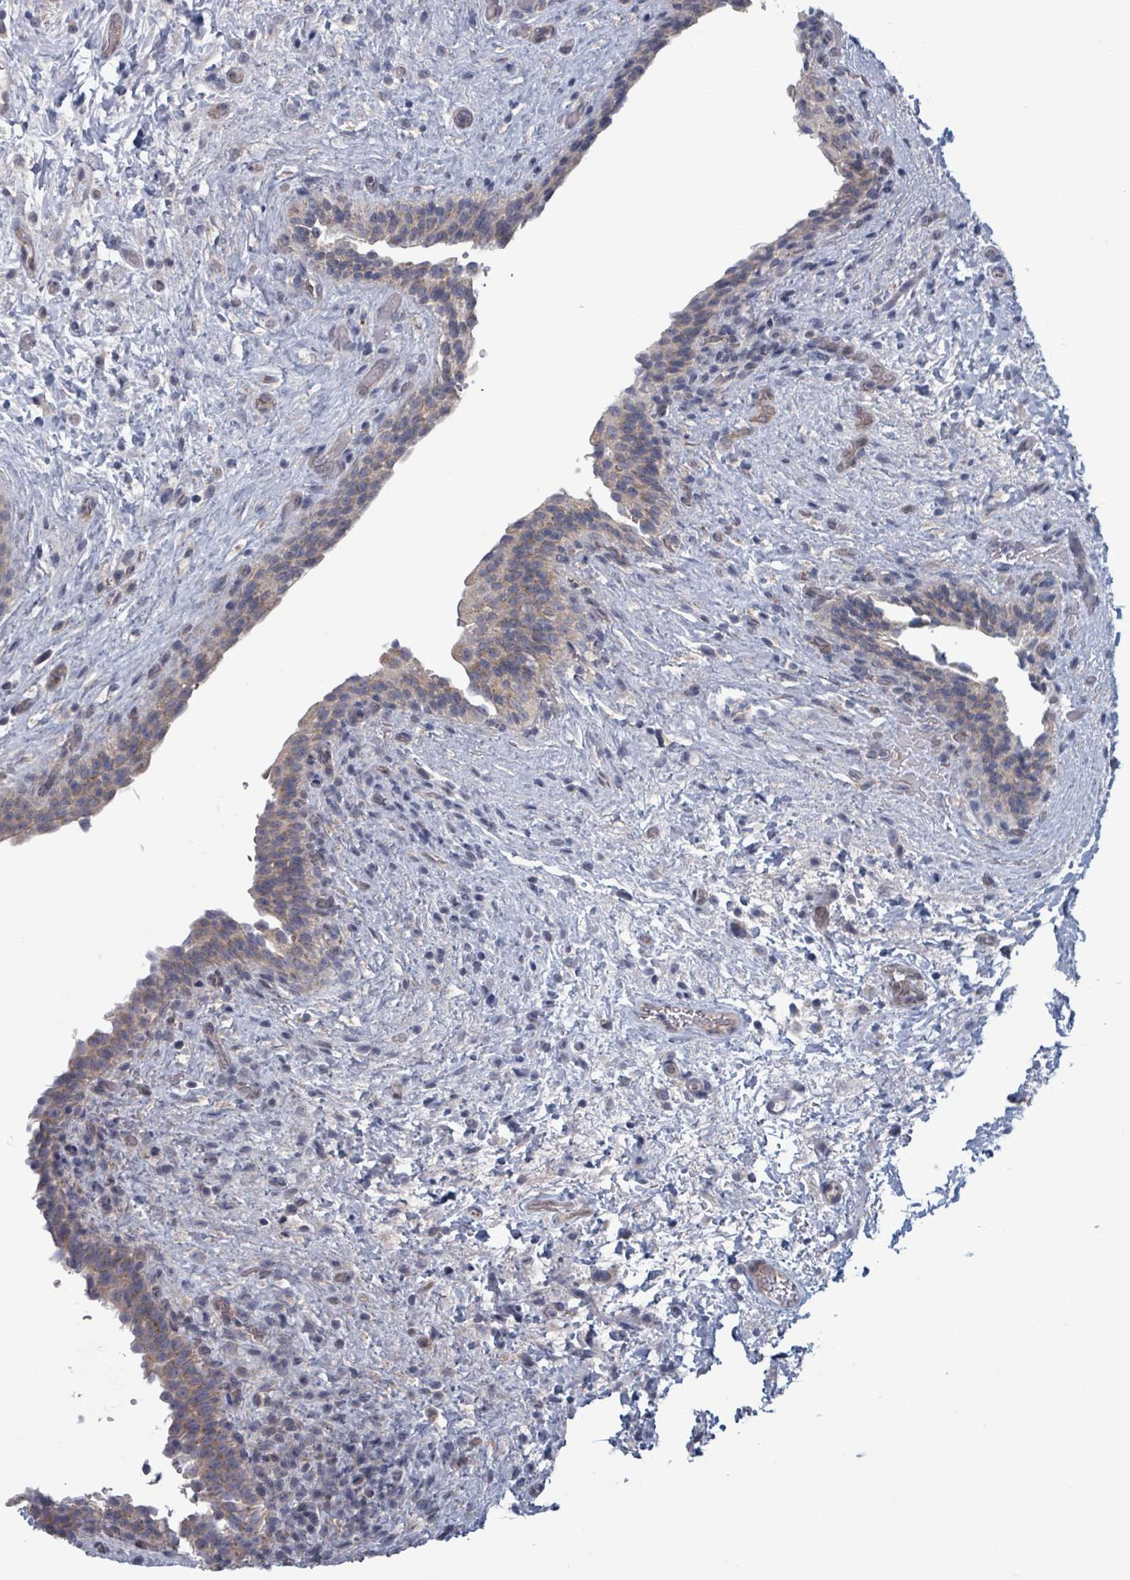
{"staining": {"intensity": "moderate", "quantity": ">75%", "location": "cytoplasmic/membranous"}, "tissue": "urinary bladder", "cell_type": "Urothelial cells", "image_type": "normal", "snomed": [{"axis": "morphology", "description": "Normal tissue, NOS"}, {"axis": "topography", "description": "Urinary bladder"}], "caption": "Moderate cytoplasmic/membranous staining for a protein is appreciated in approximately >75% of urothelial cells of benign urinary bladder using immunohistochemistry (IHC).", "gene": "FKBP1A", "patient": {"sex": "male", "age": 69}}